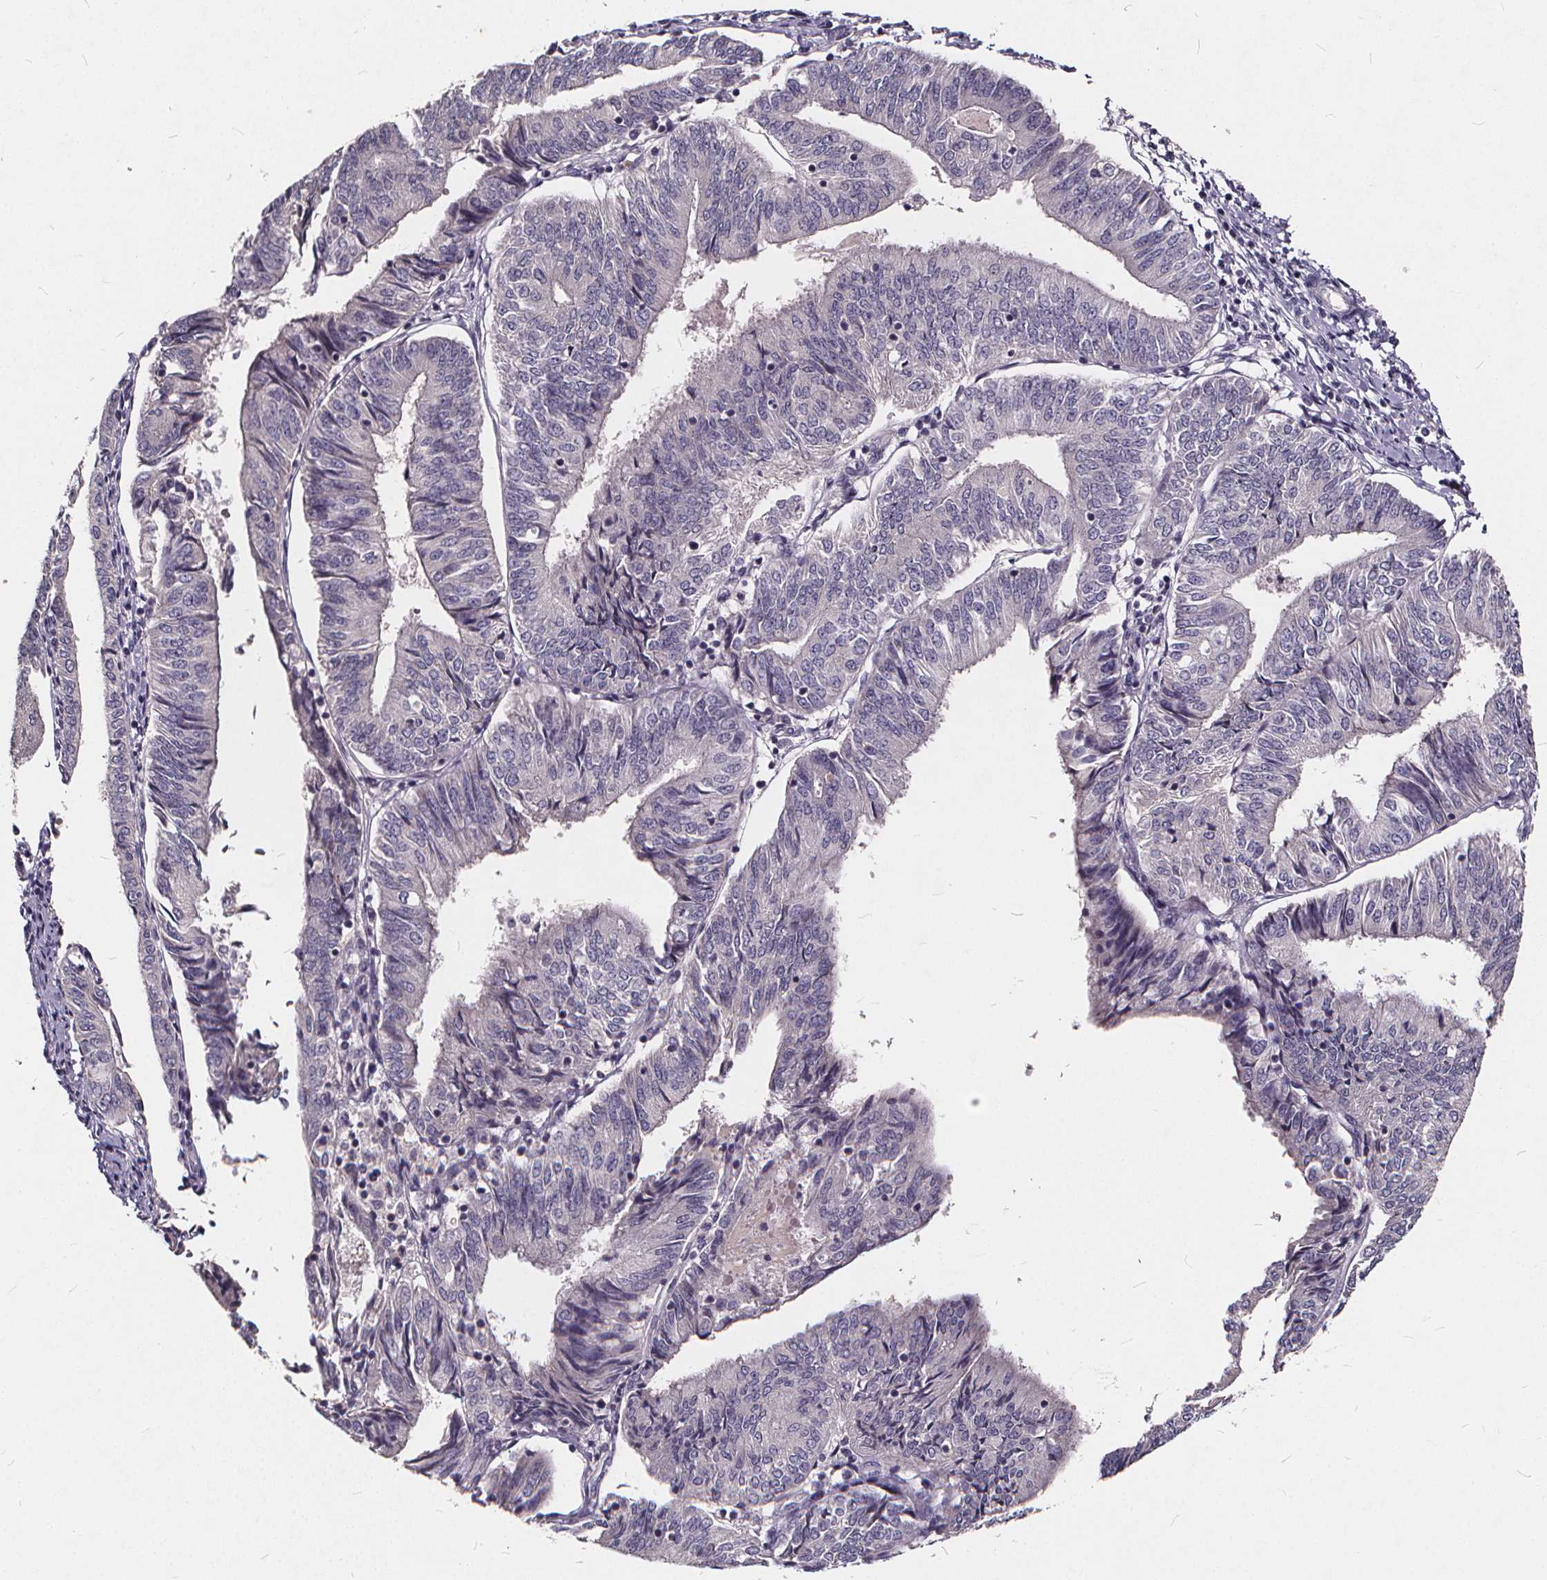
{"staining": {"intensity": "negative", "quantity": "none", "location": "none"}, "tissue": "endometrial cancer", "cell_type": "Tumor cells", "image_type": "cancer", "snomed": [{"axis": "morphology", "description": "Adenocarcinoma, NOS"}, {"axis": "topography", "description": "Endometrium"}], "caption": "This photomicrograph is of adenocarcinoma (endometrial) stained with immunohistochemistry (IHC) to label a protein in brown with the nuclei are counter-stained blue. There is no expression in tumor cells.", "gene": "TSPAN14", "patient": {"sex": "female", "age": 58}}